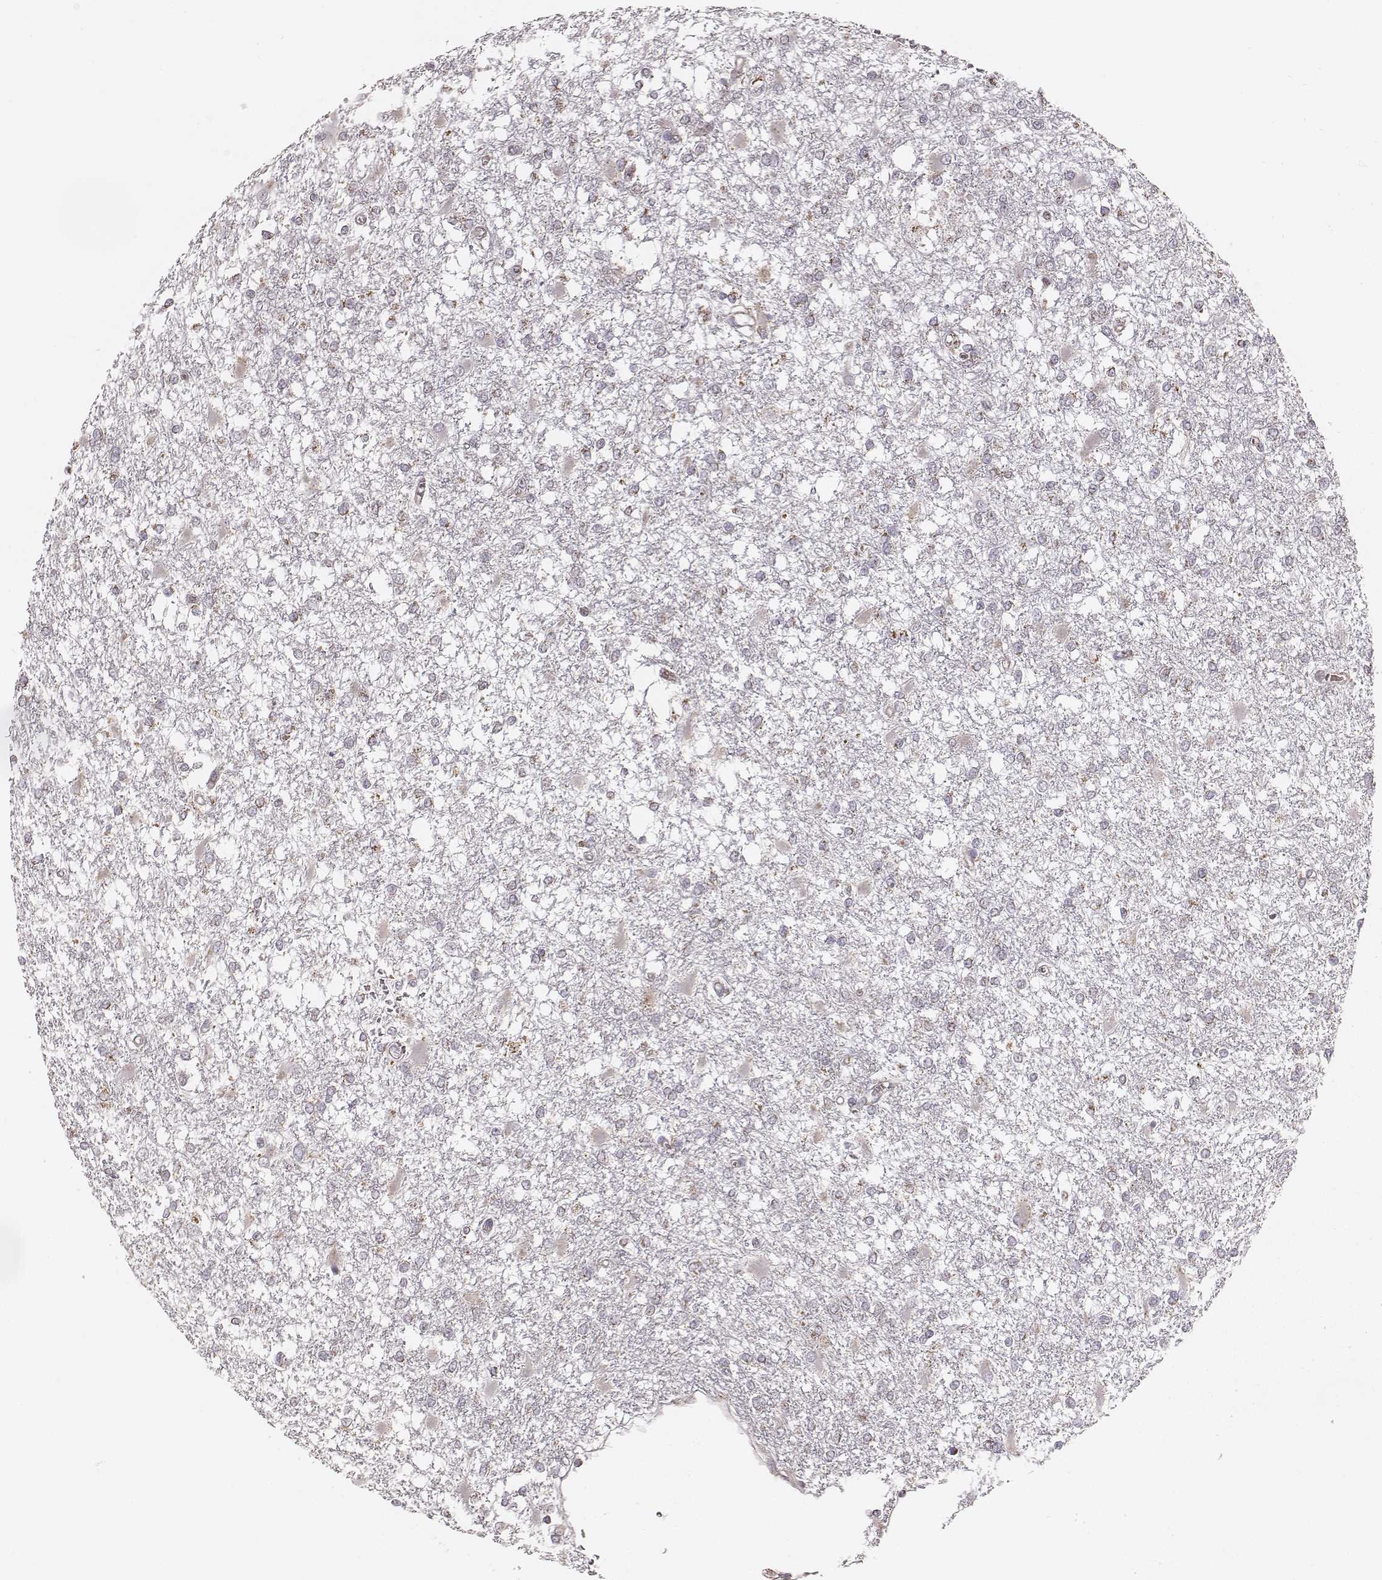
{"staining": {"intensity": "moderate", "quantity": "25%-75%", "location": "cytoplasmic/membranous"}, "tissue": "glioma", "cell_type": "Tumor cells", "image_type": "cancer", "snomed": [{"axis": "morphology", "description": "Glioma, malignant, High grade"}, {"axis": "topography", "description": "Cerebral cortex"}], "caption": "Moderate cytoplasmic/membranous protein positivity is appreciated in approximately 25%-75% of tumor cells in malignant glioma (high-grade).", "gene": "TUFM", "patient": {"sex": "male", "age": 79}}